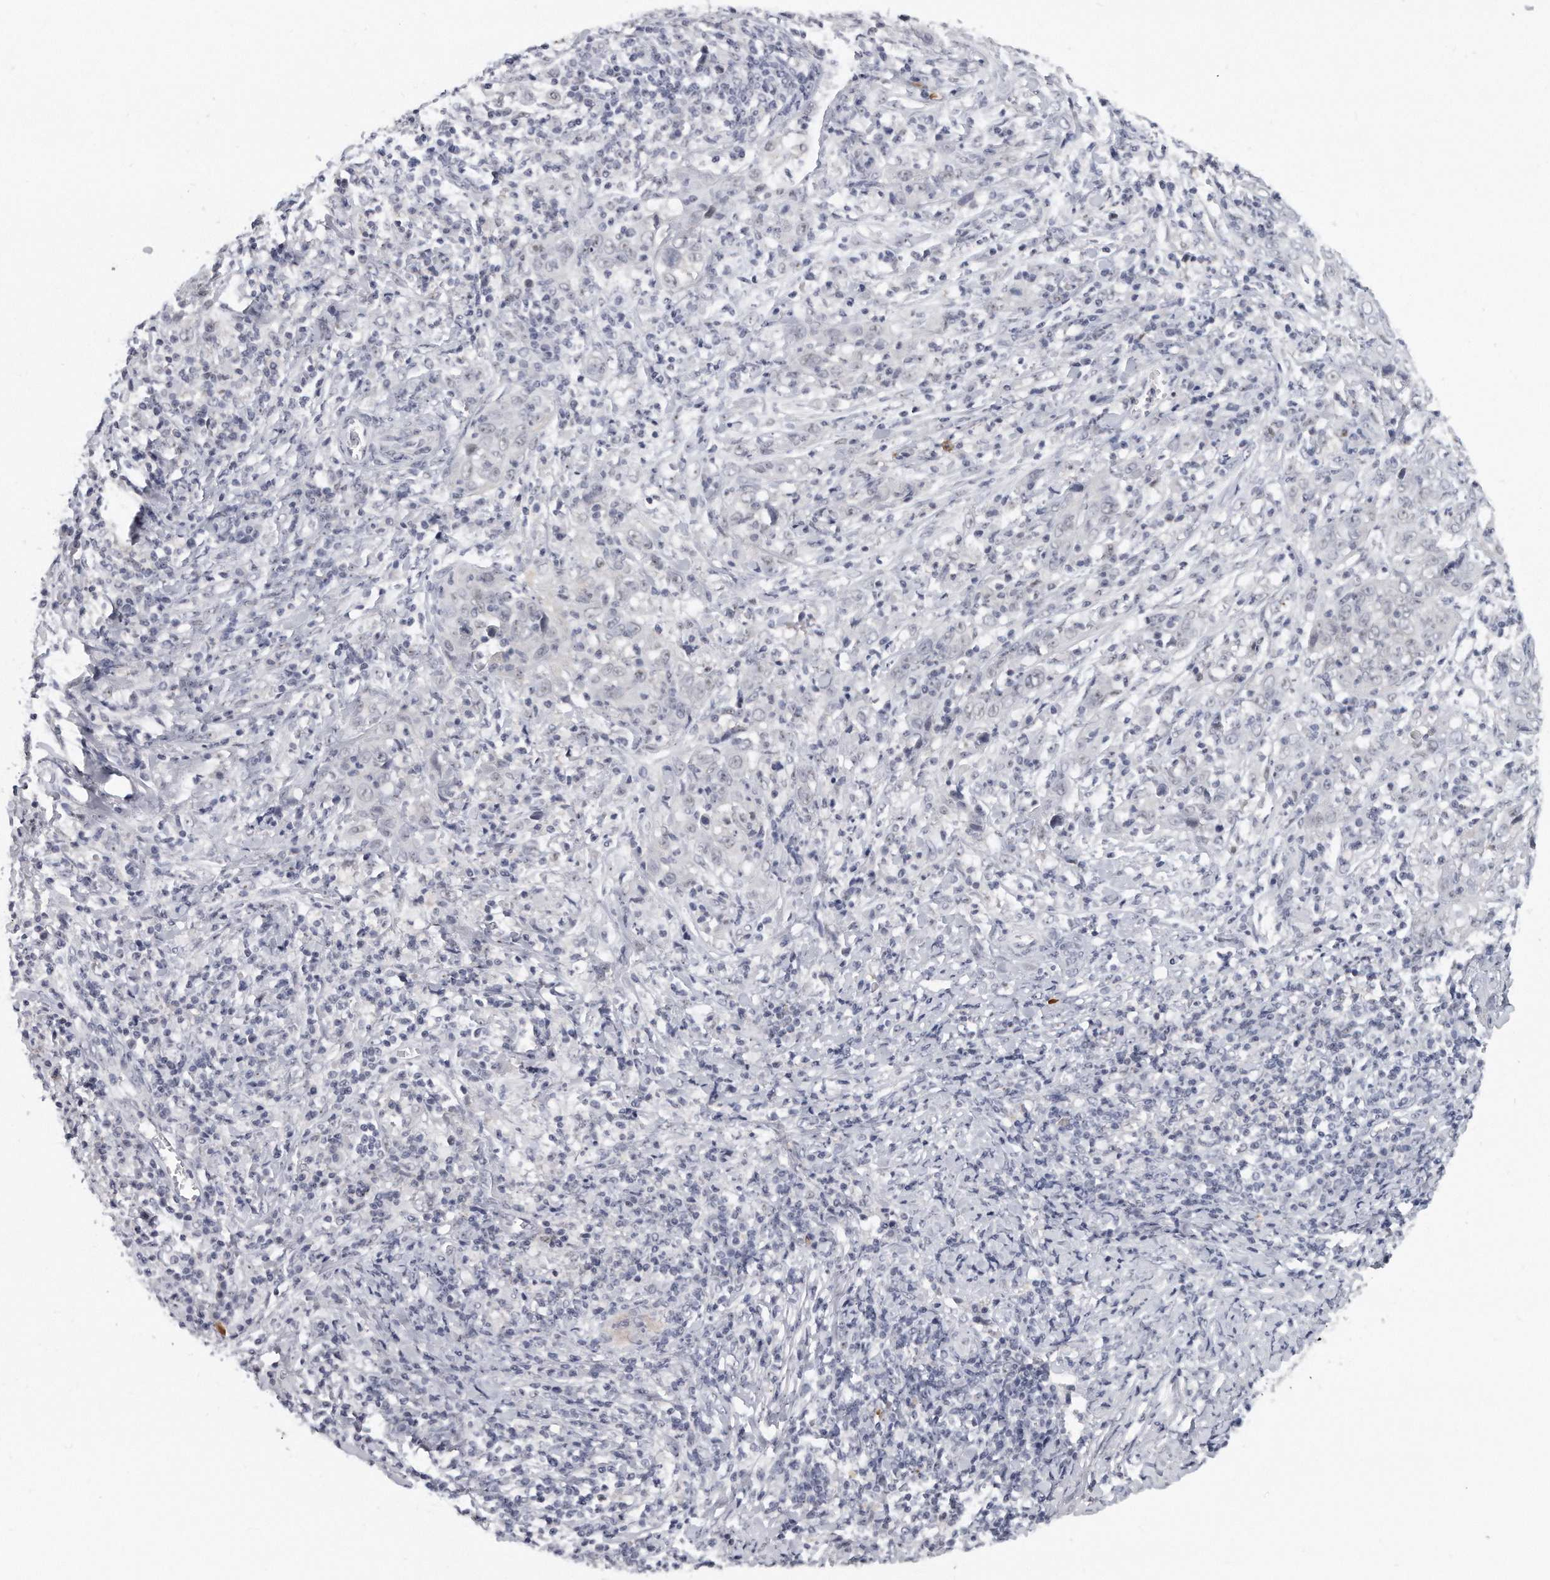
{"staining": {"intensity": "negative", "quantity": "none", "location": "none"}, "tissue": "cervical cancer", "cell_type": "Tumor cells", "image_type": "cancer", "snomed": [{"axis": "morphology", "description": "Squamous cell carcinoma, NOS"}, {"axis": "topography", "description": "Cervix"}], "caption": "Squamous cell carcinoma (cervical) was stained to show a protein in brown. There is no significant staining in tumor cells.", "gene": "TFCP2L1", "patient": {"sex": "female", "age": 46}}